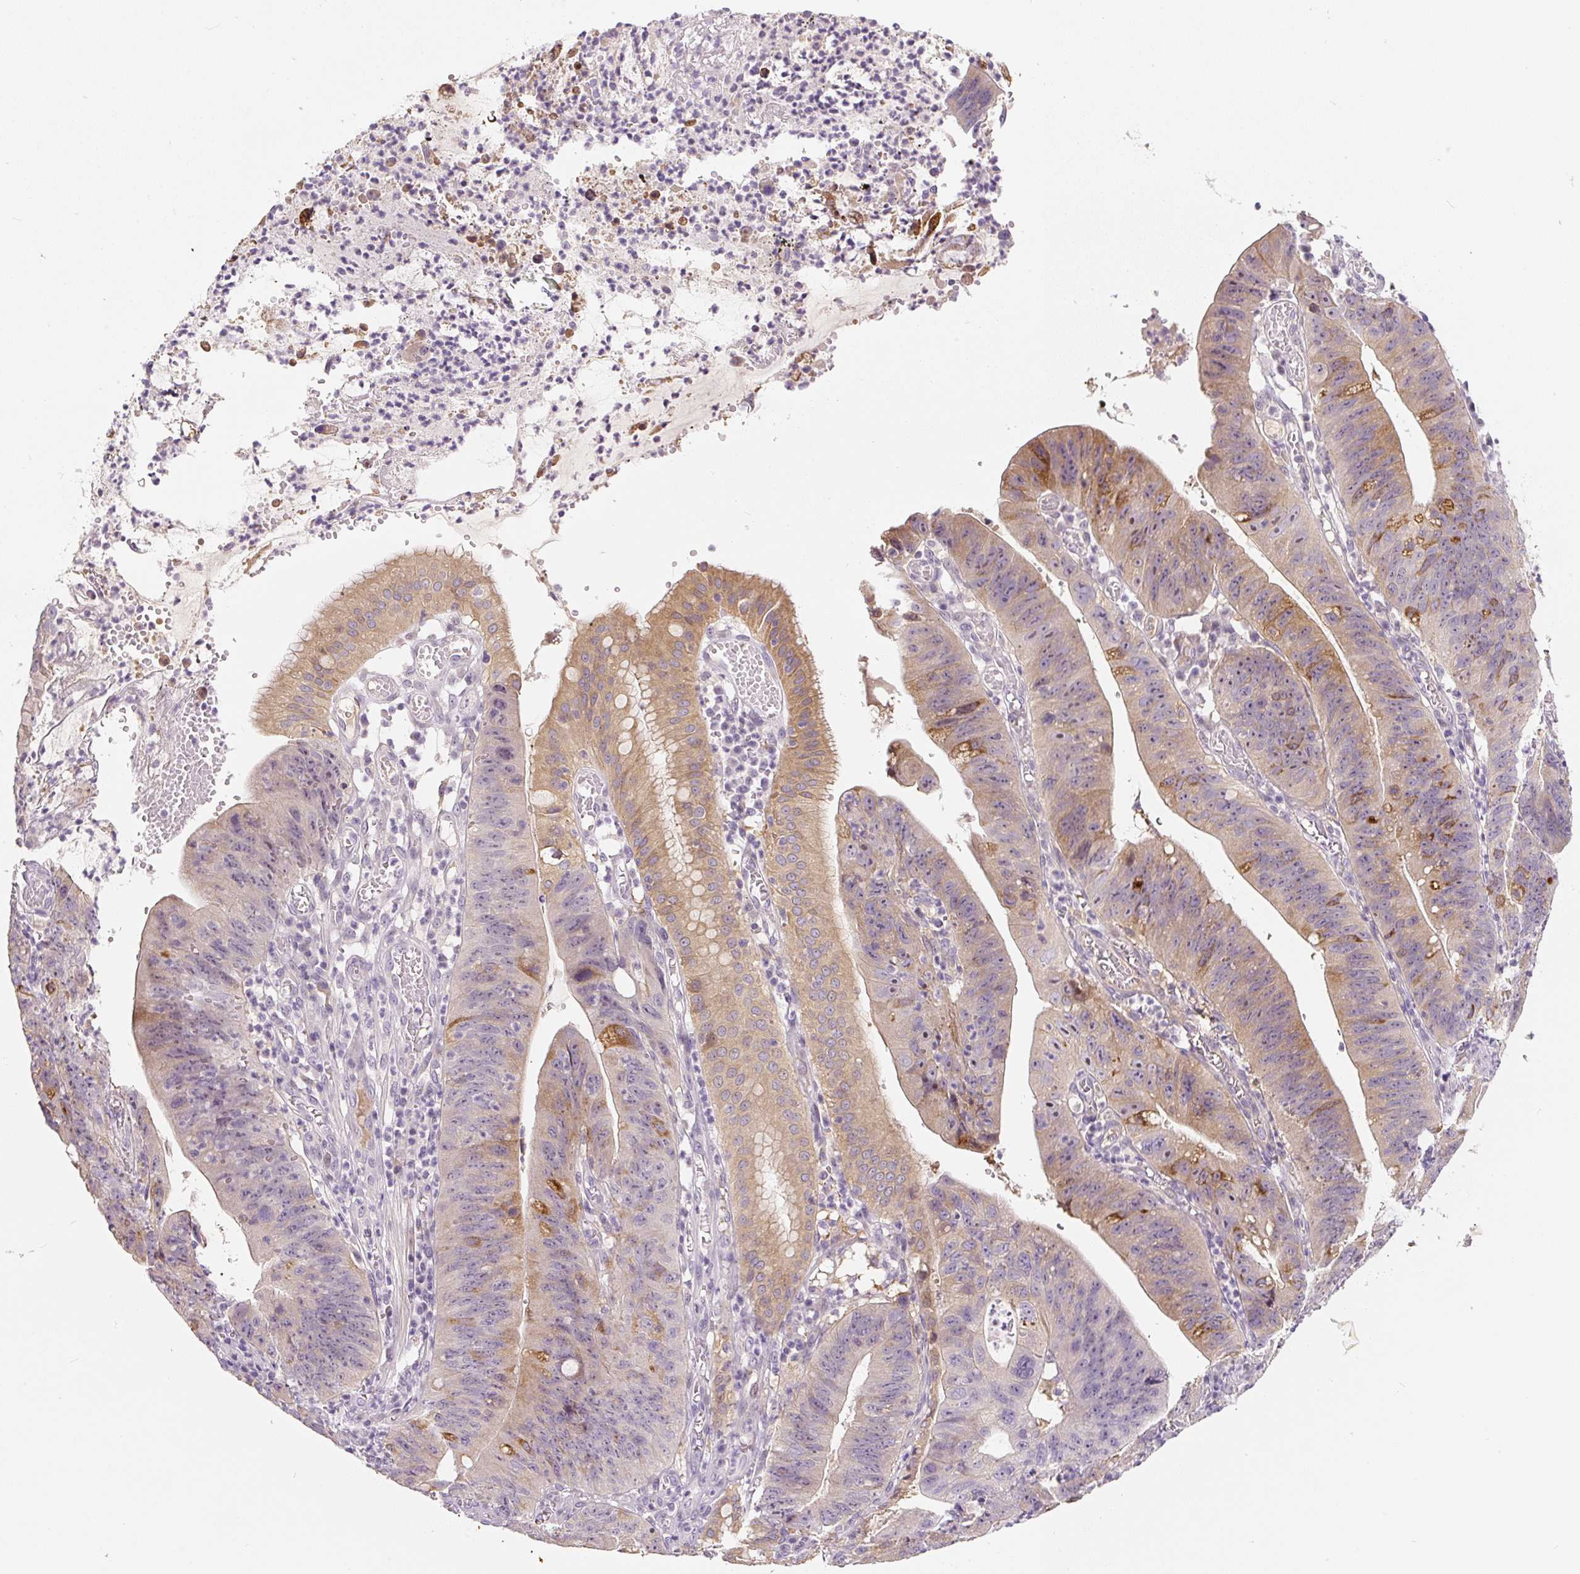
{"staining": {"intensity": "moderate", "quantity": "<25%", "location": "cytoplasmic/membranous"}, "tissue": "stomach cancer", "cell_type": "Tumor cells", "image_type": "cancer", "snomed": [{"axis": "morphology", "description": "Adenocarcinoma, NOS"}, {"axis": "topography", "description": "Stomach"}], "caption": "A brown stain highlights moderate cytoplasmic/membranous staining of a protein in human adenocarcinoma (stomach) tumor cells.", "gene": "PWWP3B", "patient": {"sex": "male", "age": 59}}